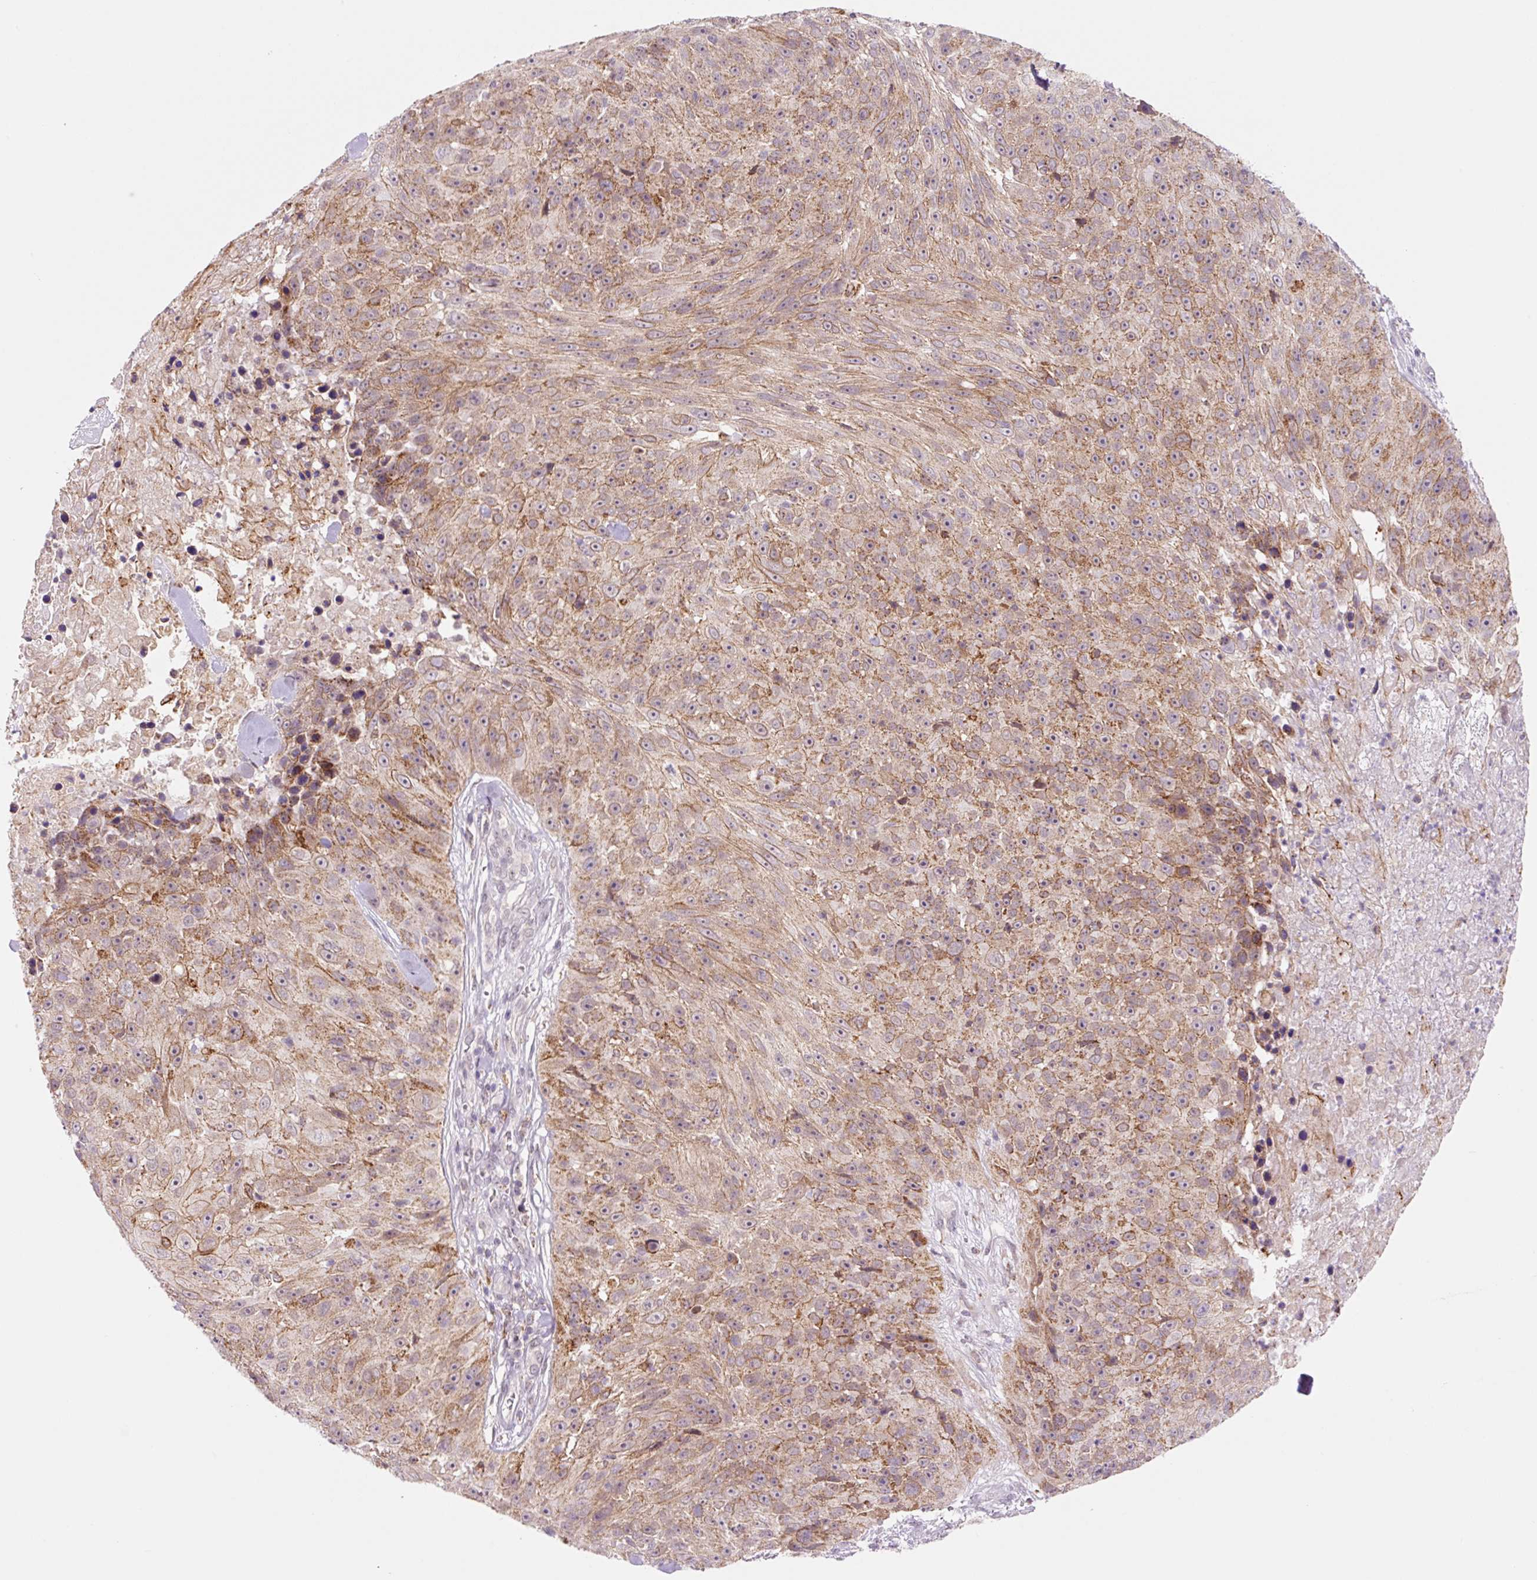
{"staining": {"intensity": "moderate", "quantity": ">75%", "location": "cytoplasmic/membranous"}, "tissue": "skin cancer", "cell_type": "Tumor cells", "image_type": "cancer", "snomed": [{"axis": "morphology", "description": "Squamous cell carcinoma, NOS"}, {"axis": "topography", "description": "Skin"}], "caption": "Skin cancer (squamous cell carcinoma) stained with a brown dye exhibits moderate cytoplasmic/membranous positive expression in approximately >75% of tumor cells.", "gene": "PCK2", "patient": {"sex": "female", "age": 87}}